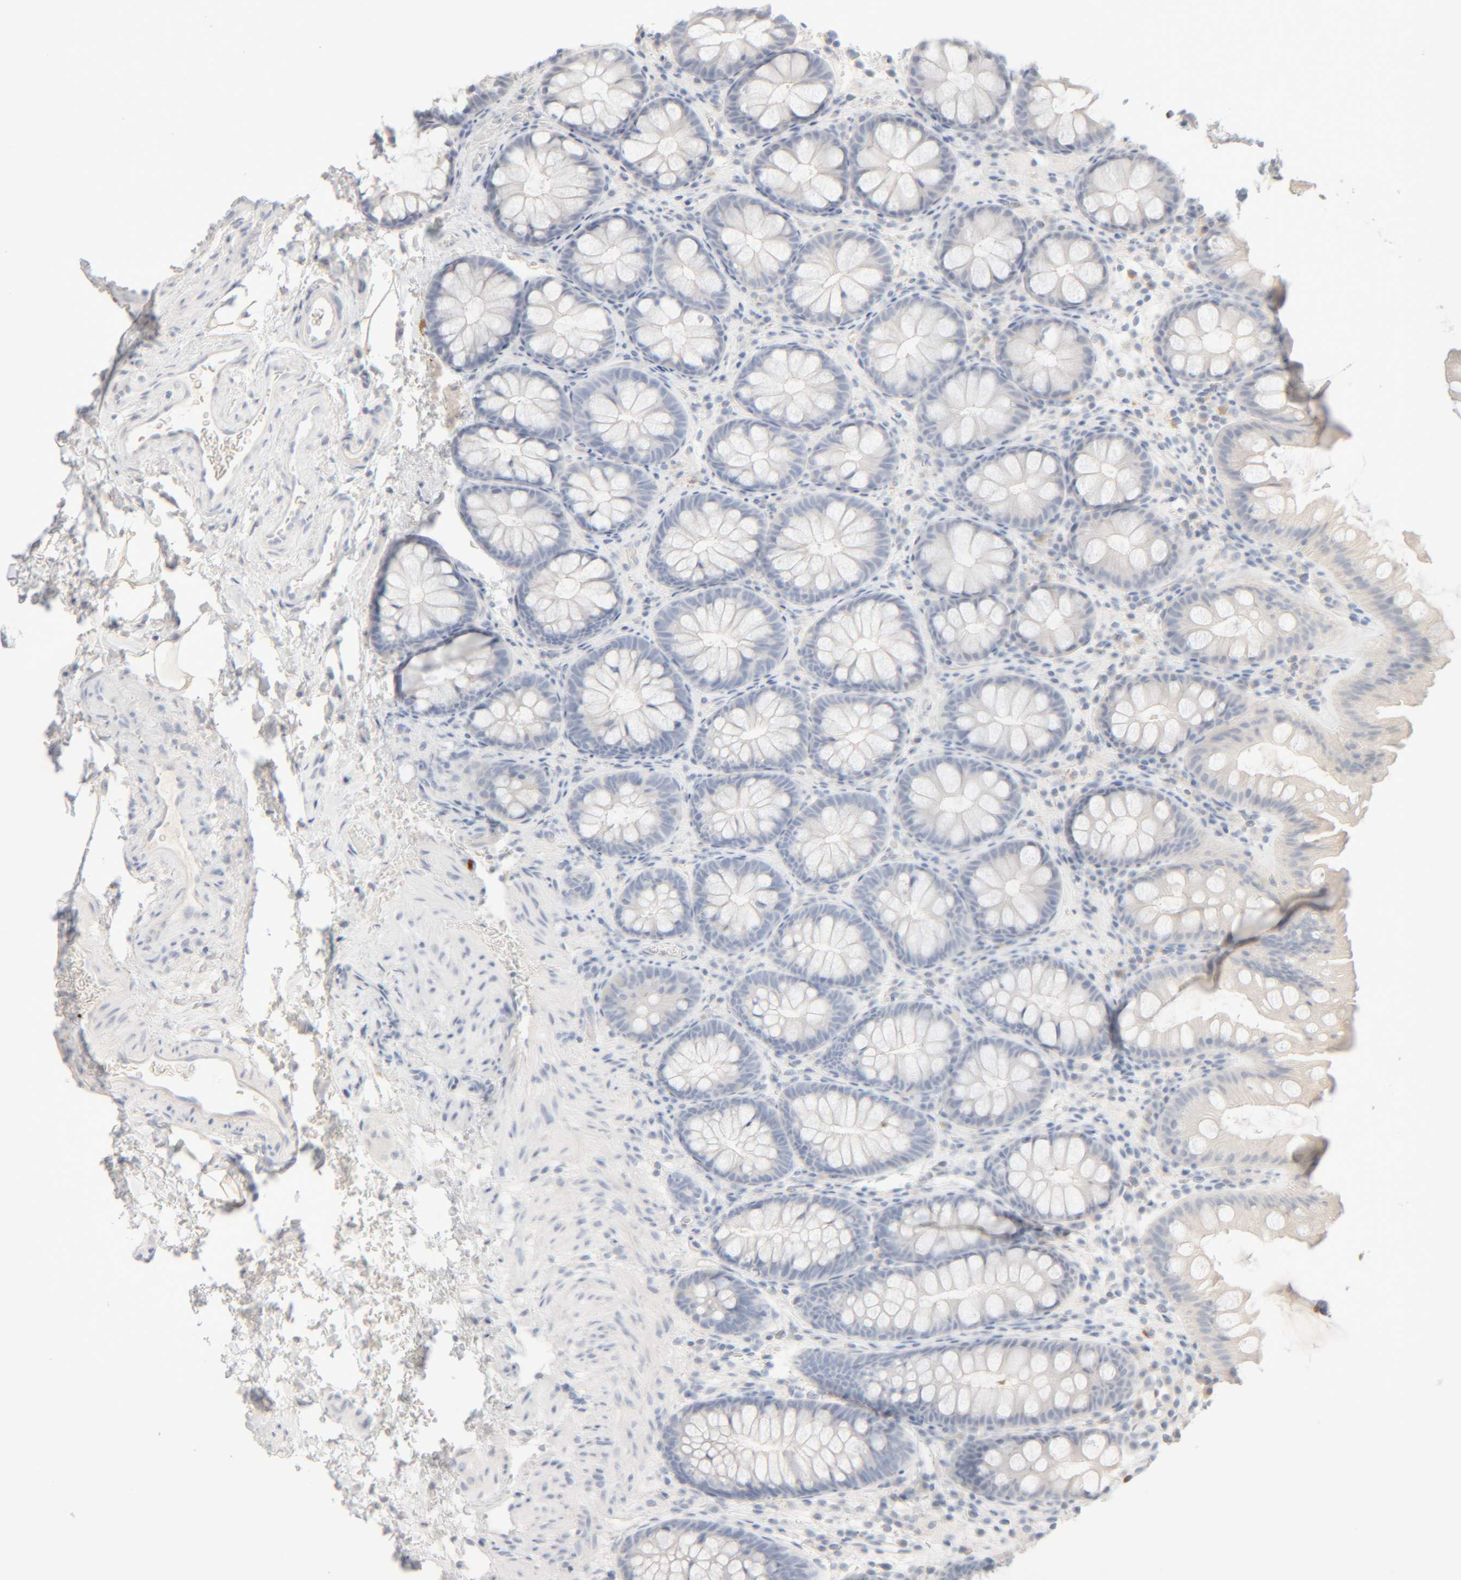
{"staining": {"intensity": "negative", "quantity": "none", "location": "none"}, "tissue": "colon", "cell_type": "Endothelial cells", "image_type": "normal", "snomed": [{"axis": "morphology", "description": "Normal tissue, NOS"}, {"axis": "topography", "description": "Colon"}], "caption": "This photomicrograph is of benign colon stained with IHC to label a protein in brown with the nuclei are counter-stained blue. There is no positivity in endothelial cells.", "gene": "RIDA", "patient": {"sex": "female", "age": 62}}